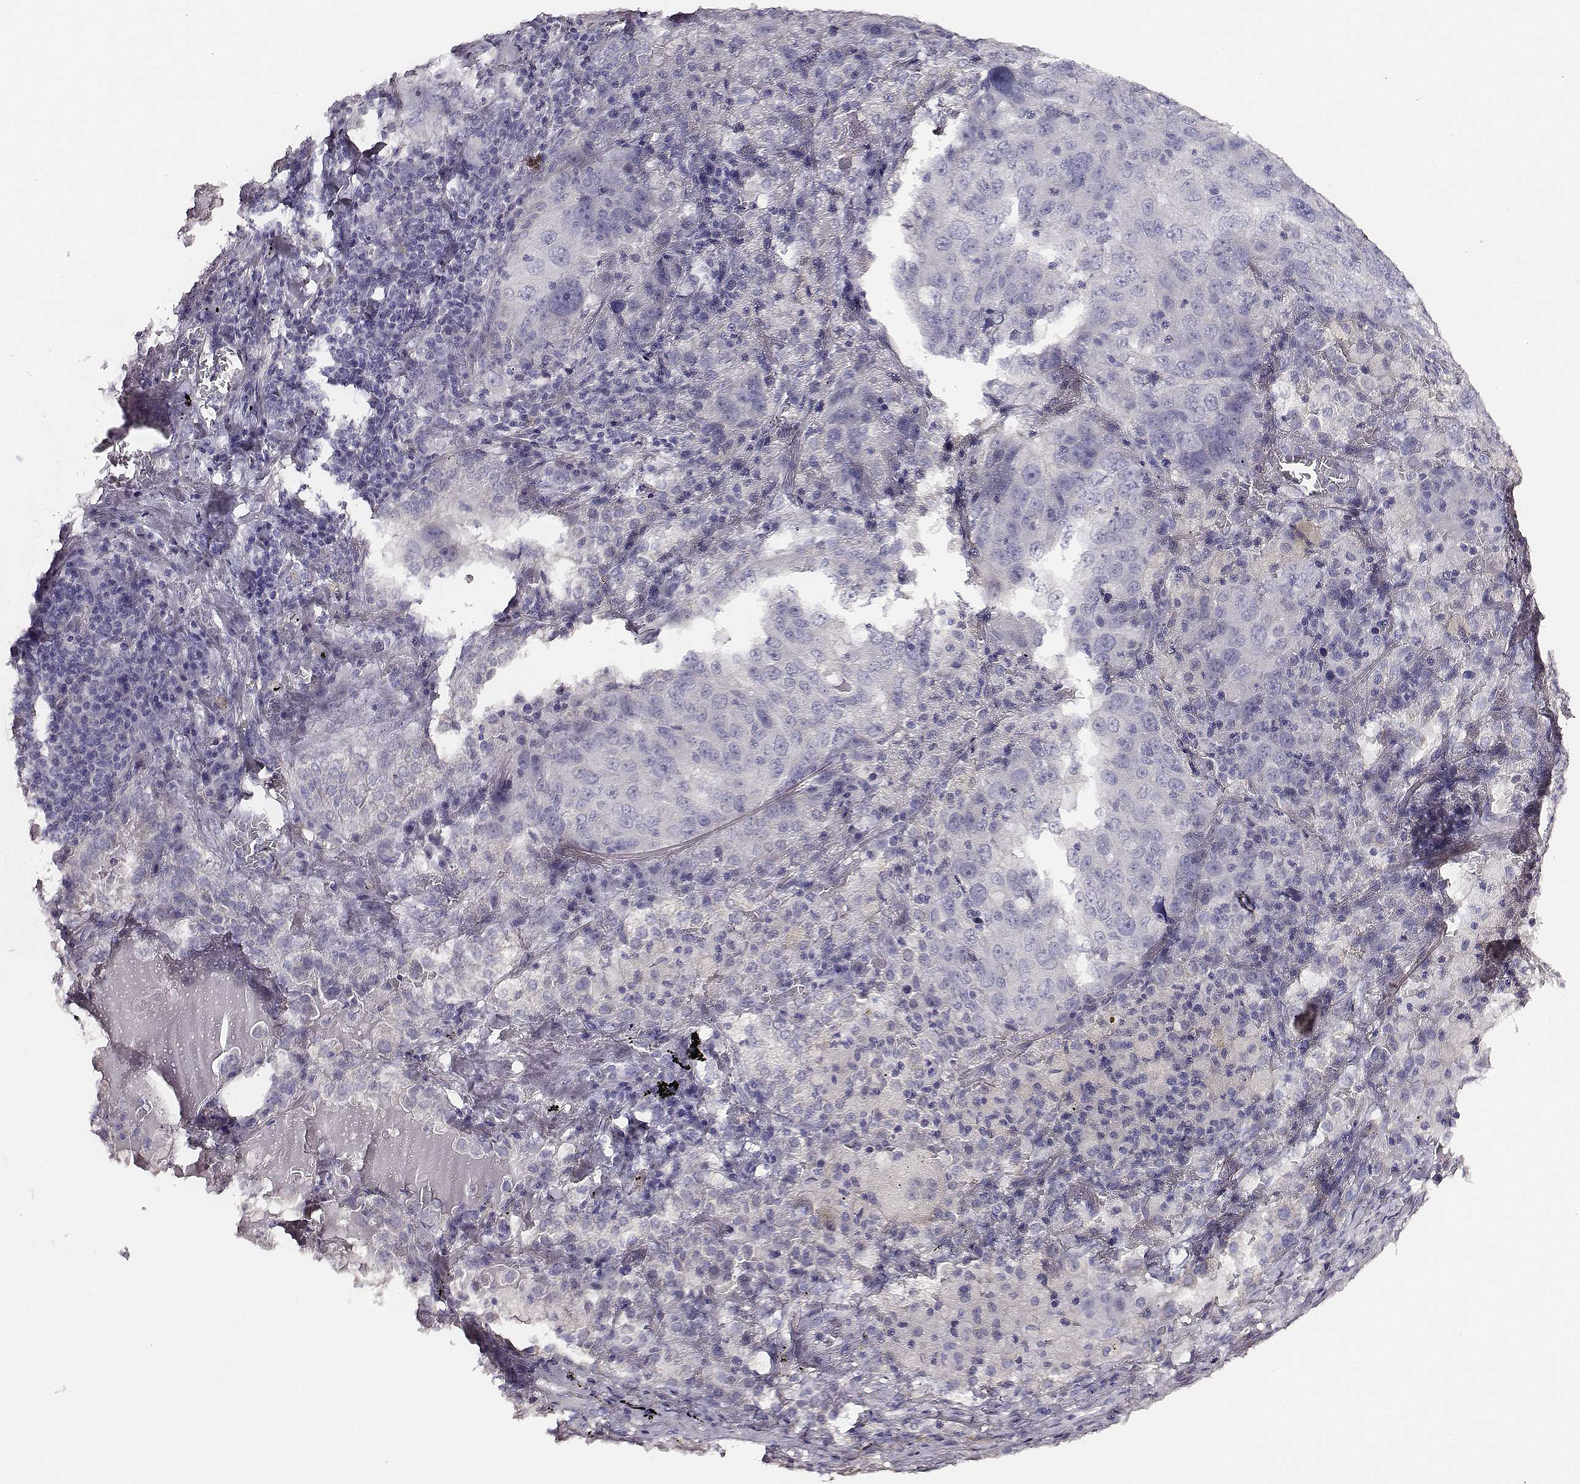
{"staining": {"intensity": "negative", "quantity": "none", "location": "none"}, "tissue": "lung cancer", "cell_type": "Tumor cells", "image_type": "cancer", "snomed": [{"axis": "morphology", "description": "Adenocarcinoma, NOS"}, {"axis": "topography", "description": "Lung"}], "caption": "Immunohistochemistry (IHC) photomicrograph of human lung cancer stained for a protein (brown), which shows no positivity in tumor cells.", "gene": "AADAT", "patient": {"sex": "female", "age": 61}}